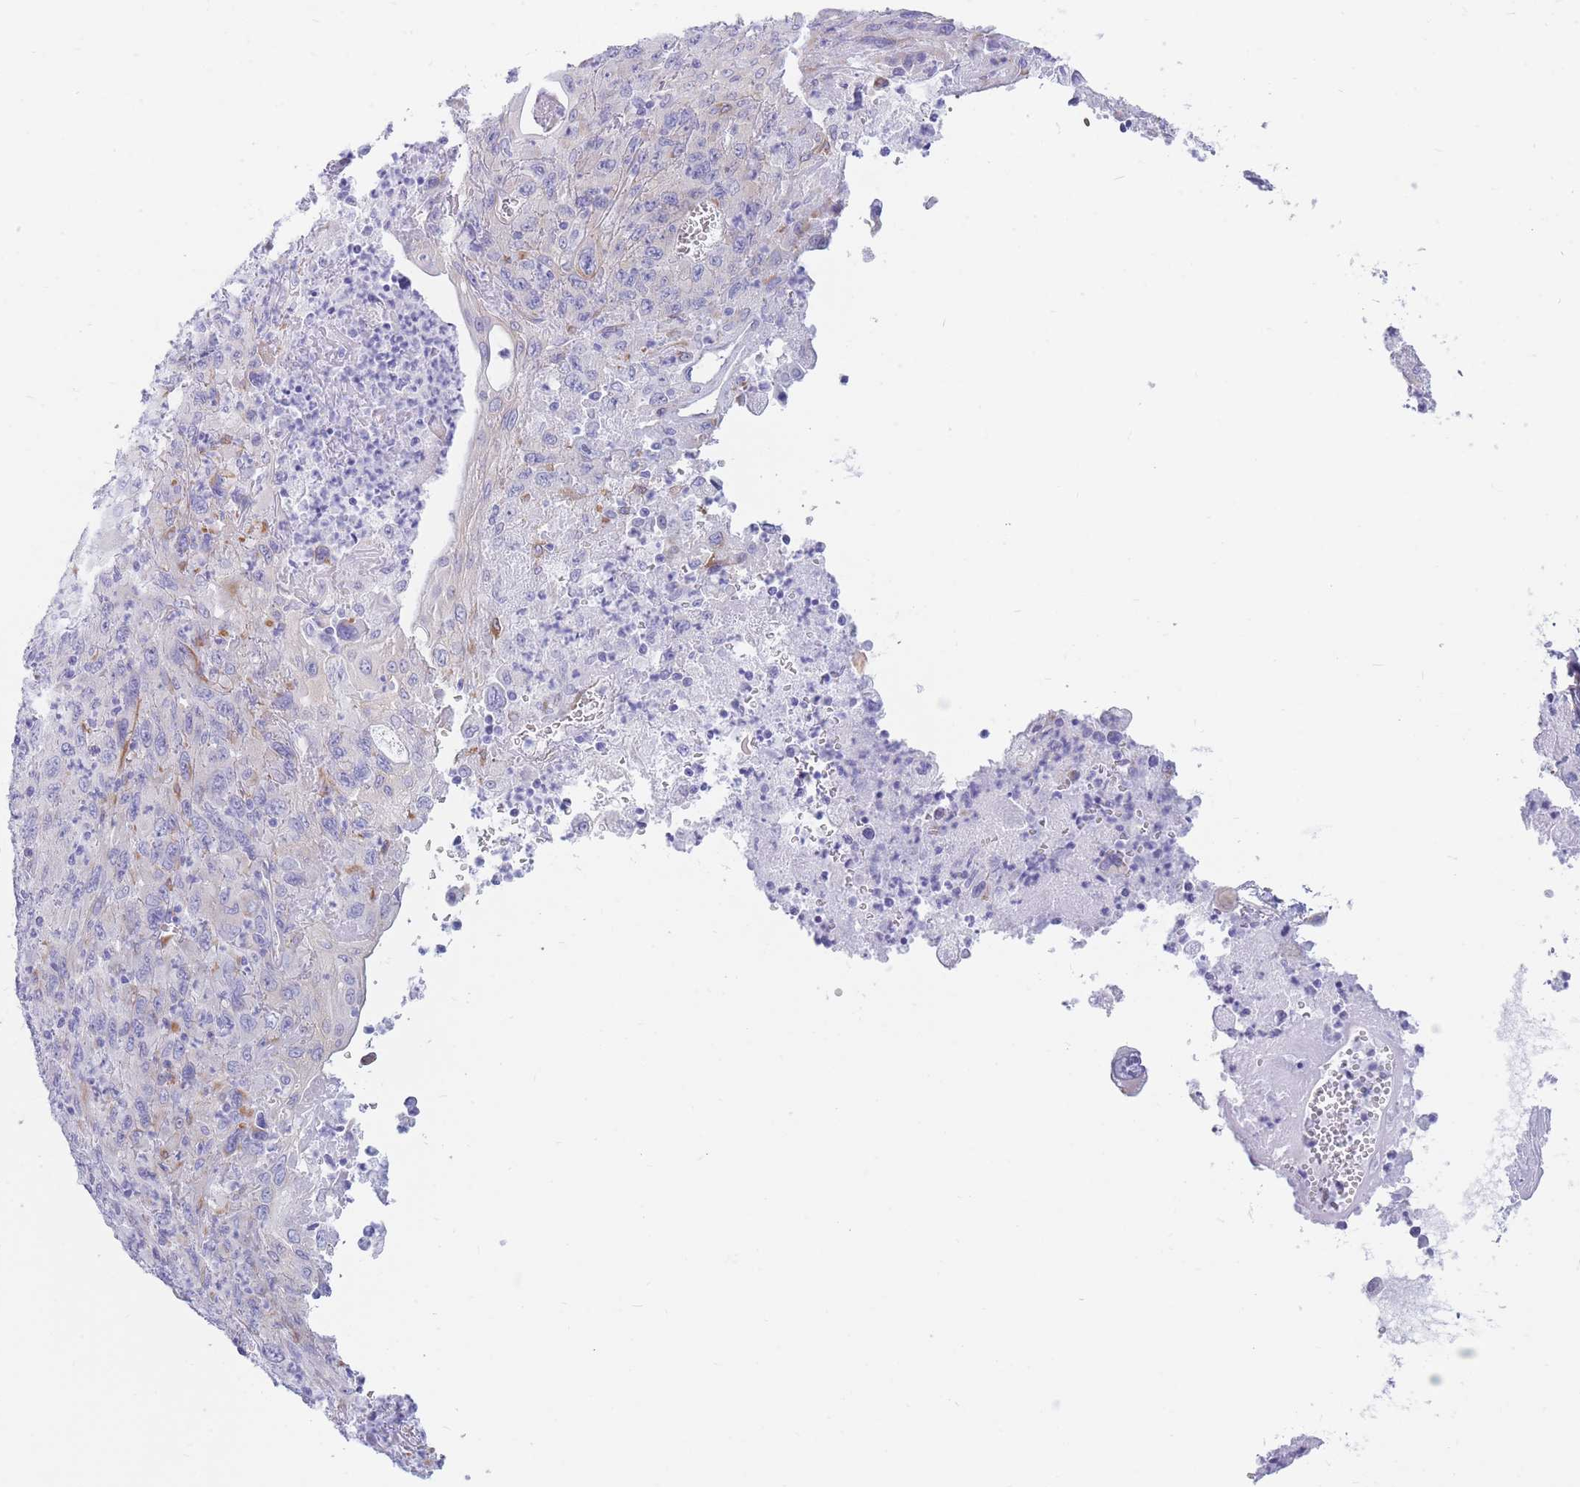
{"staining": {"intensity": "negative", "quantity": "none", "location": "none"}, "tissue": "melanoma", "cell_type": "Tumor cells", "image_type": "cancer", "snomed": [{"axis": "morphology", "description": "Malignant melanoma, Metastatic site"}, {"axis": "topography", "description": "Skin"}], "caption": "Immunohistochemical staining of human malignant melanoma (metastatic site) reveals no significant expression in tumor cells.", "gene": "MTSS2", "patient": {"sex": "female", "age": 56}}